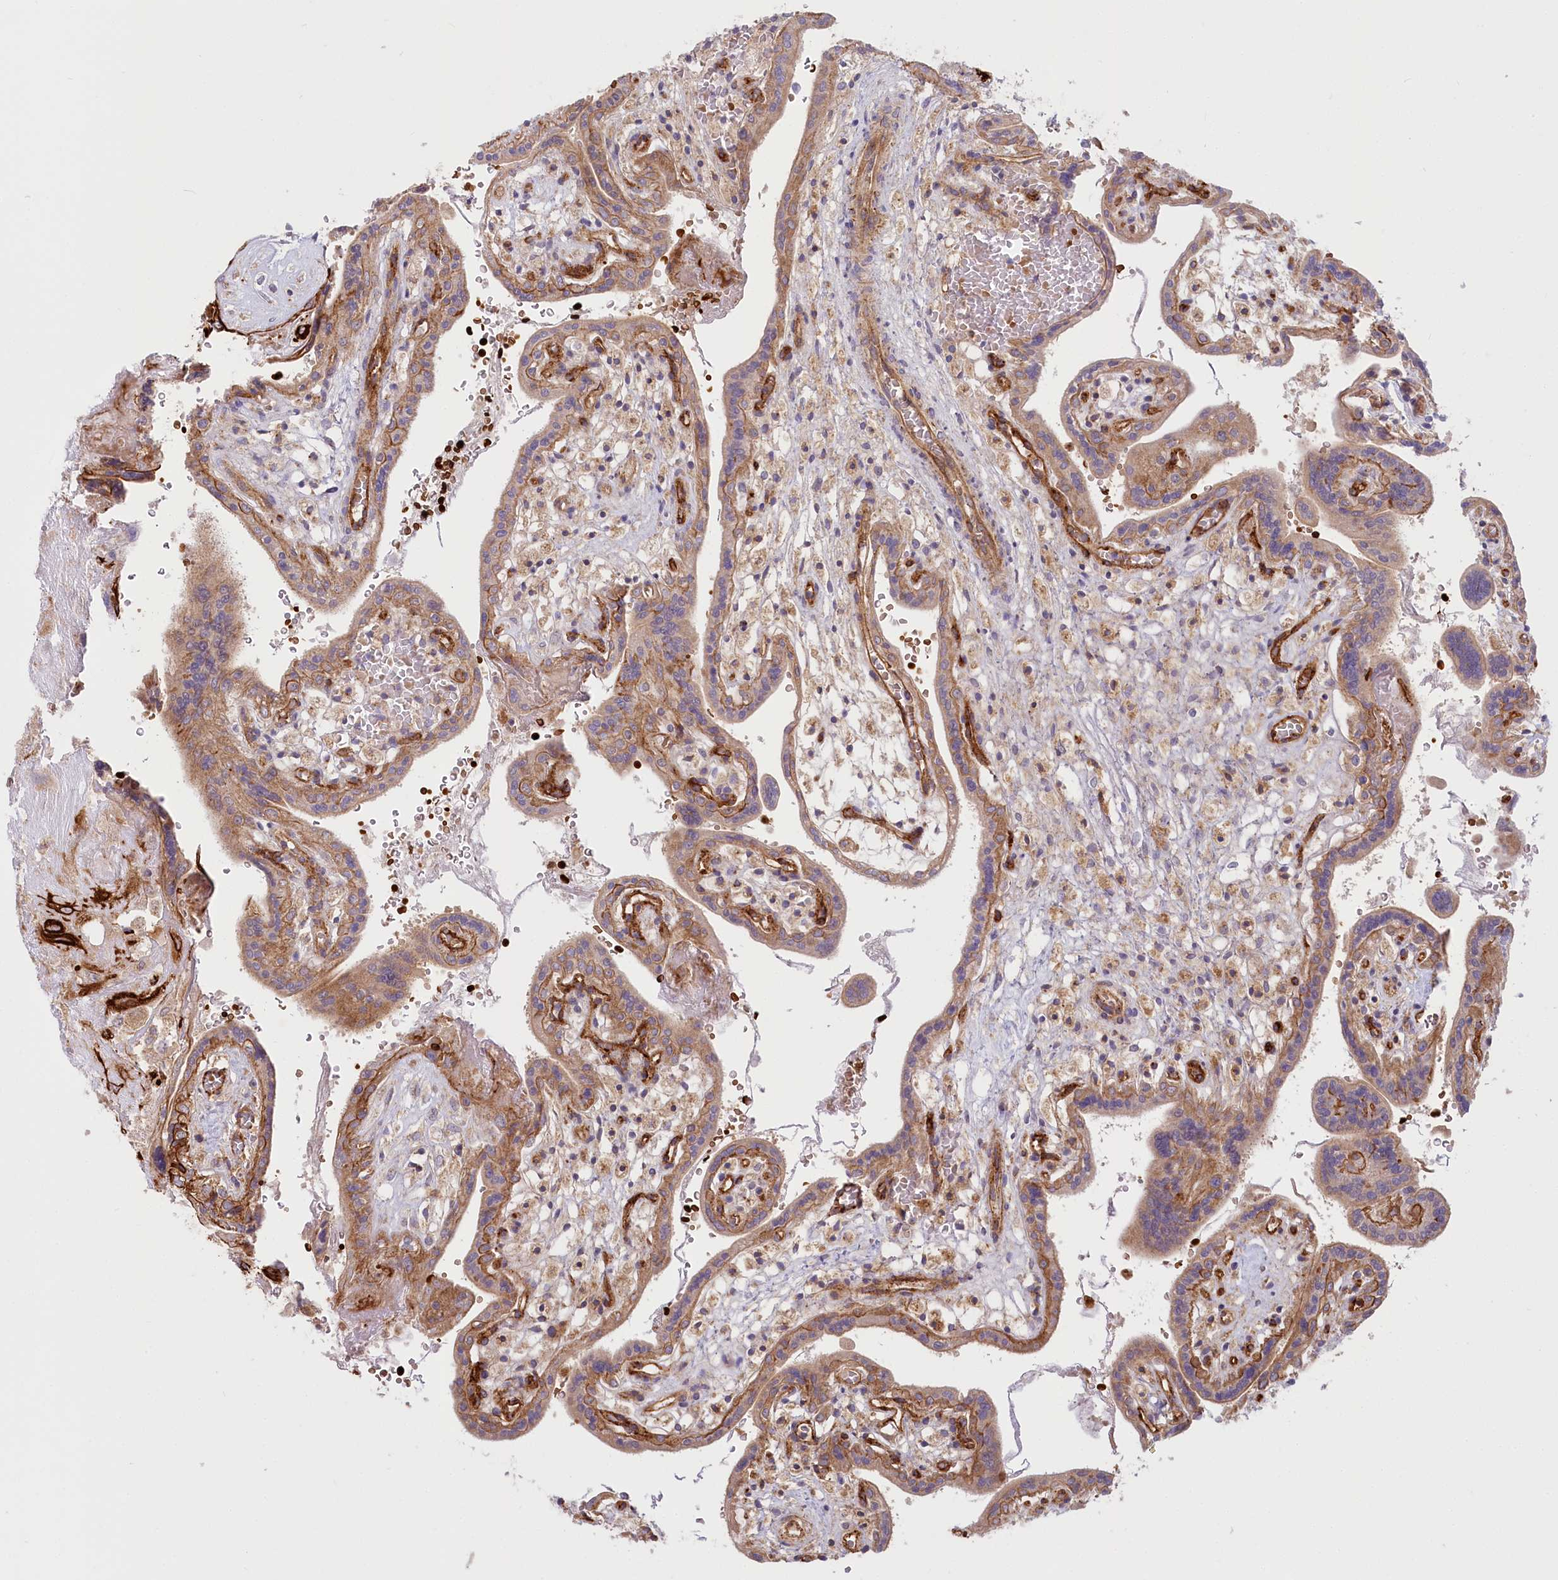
{"staining": {"intensity": "strong", "quantity": "25%-75%", "location": "cytoplasmic/membranous"}, "tissue": "placenta", "cell_type": "Trophoblastic cells", "image_type": "normal", "snomed": [{"axis": "morphology", "description": "Normal tissue, NOS"}, {"axis": "topography", "description": "Placenta"}], "caption": "Immunohistochemistry of benign placenta demonstrates high levels of strong cytoplasmic/membranous positivity in approximately 25%-75% of trophoblastic cells.", "gene": "COMMD3", "patient": {"sex": "female", "age": 37}}